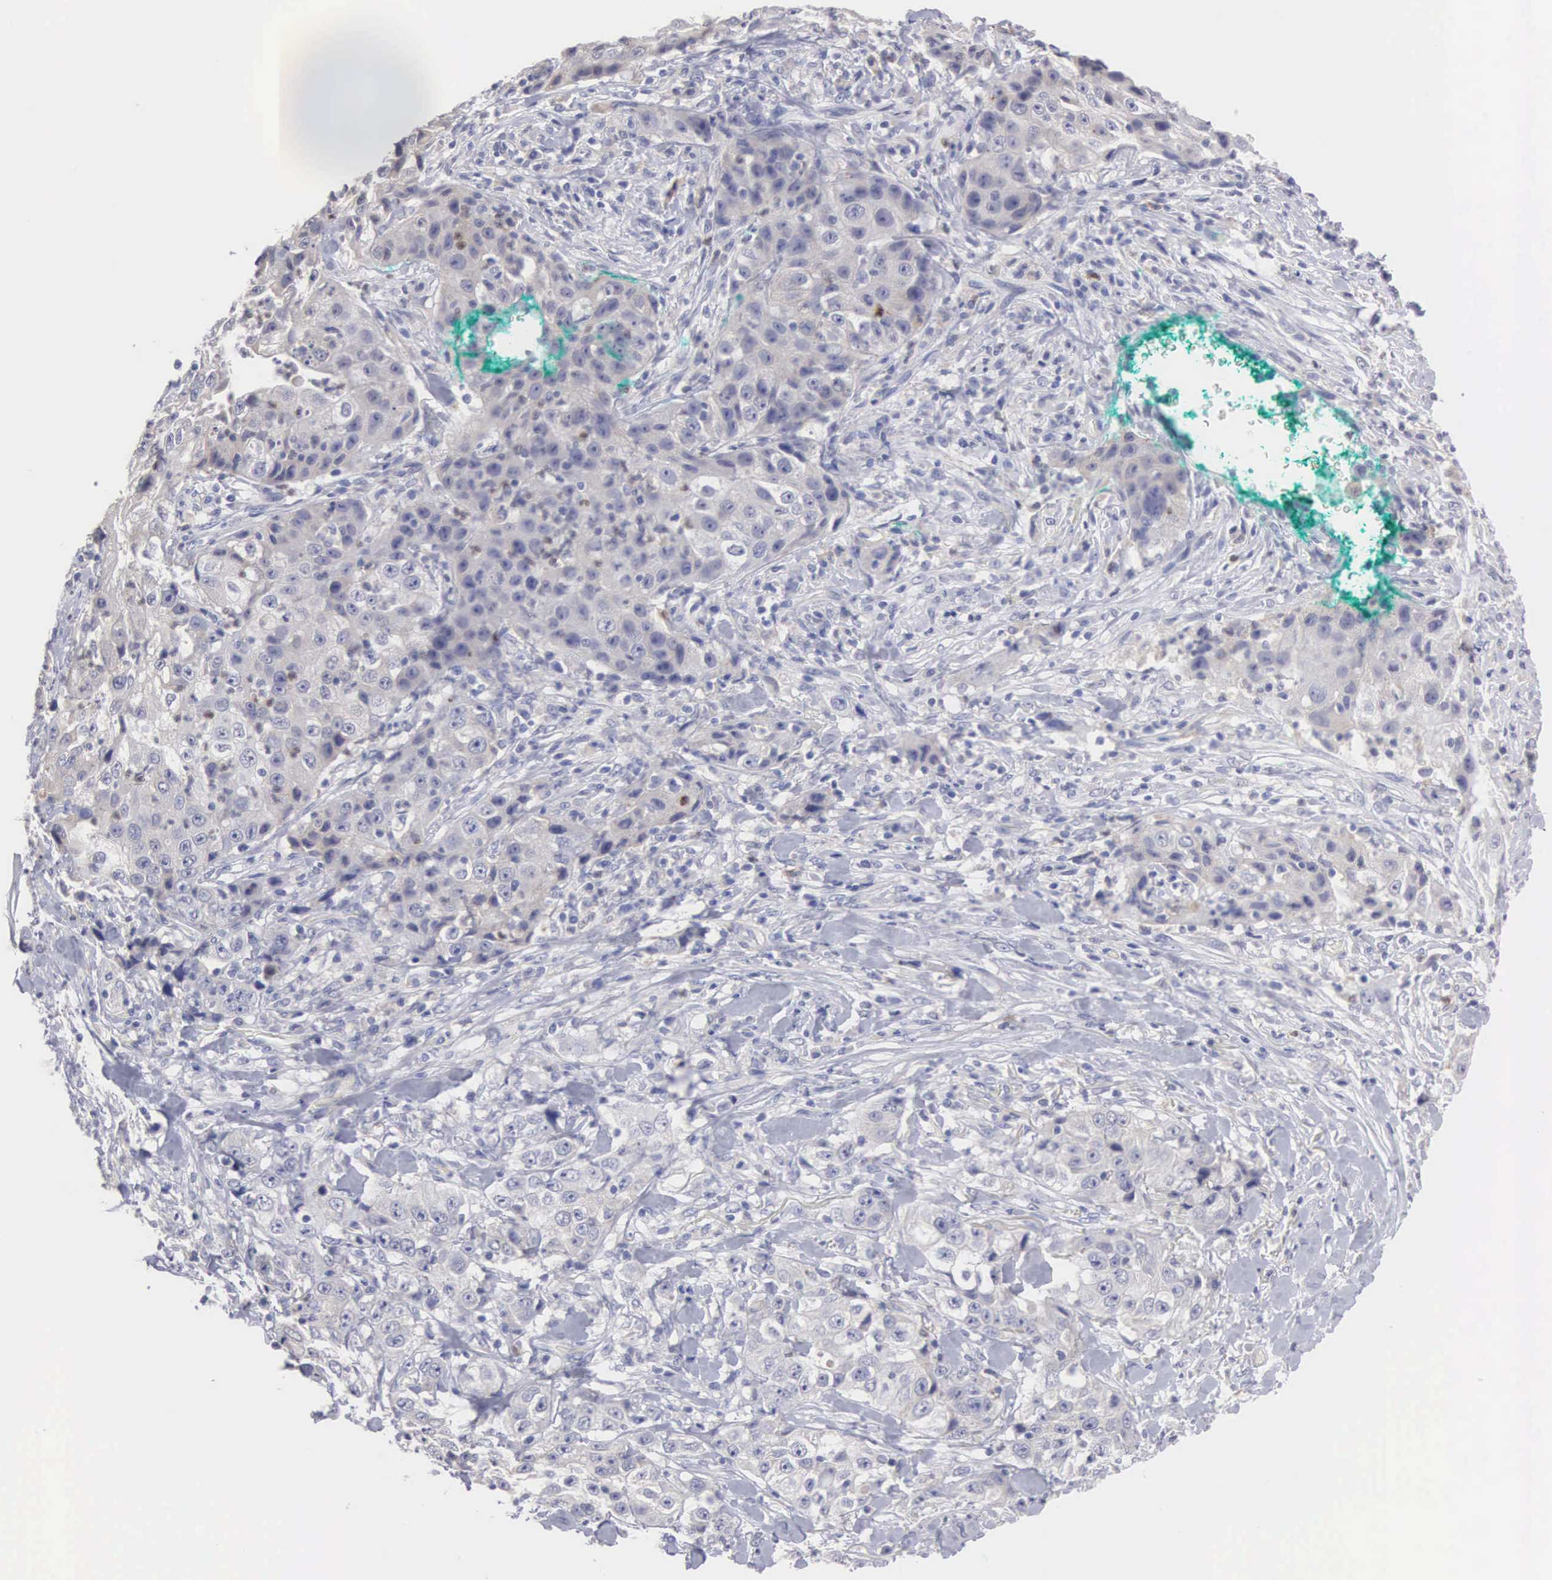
{"staining": {"intensity": "negative", "quantity": "none", "location": "none"}, "tissue": "lung cancer", "cell_type": "Tumor cells", "image_type": "cancer", "snomed": [{"axis": "morphology", "description": "Squamous cell carcinoma, NOS"}, {"axis": "topography", "description": "Lung"}], "caption": "A high-resolution photomicrograph shows immunohistochemistry (IHC) staining of lung cancer, which exhibits no significant positivity in tumor cells.", "gene": "LIN52", "patient": {"sex": "male", "age": 64}}